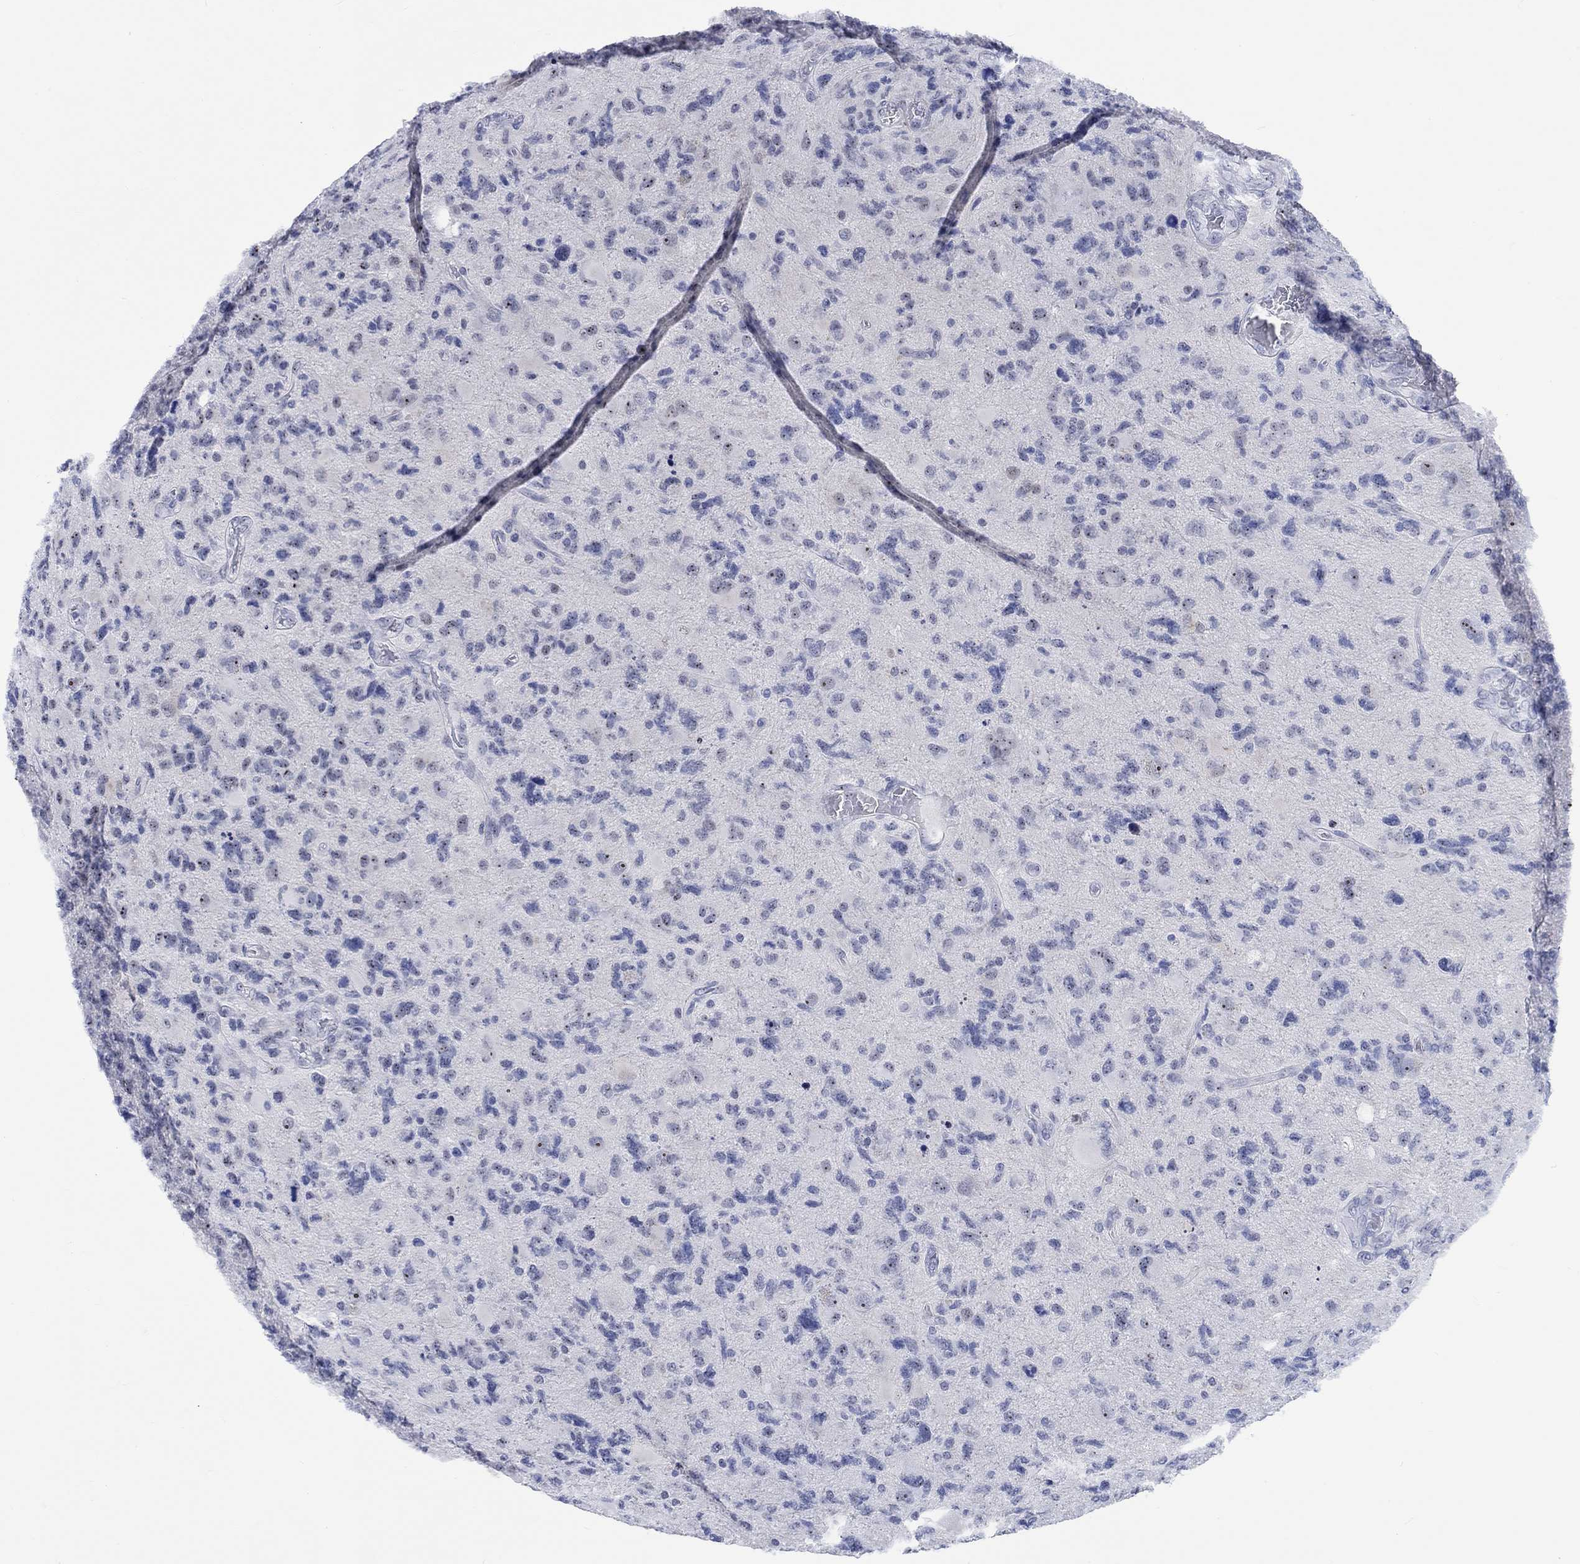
{"staining": {"intensity": "strong", "quantity": "<25%", "location": "nuclear"}, "tissue": "glioma", "cell_type": "Tumor cells", "image_type": "cancer", "snomed": [{"axis": "morphology", "description": "Glioma, malignant, High grade"}, {"axis": "topography", "description": "Cerebral cortex"}], "caption": "This is a photomicrograph of immunohistochemistry (IHC) staining of high-grade glioma (malignant), which shows strong staining in the nuclear of tumor cells.", "gene": "ZNF446", "patient": {"sex": "male", "age": 70}}